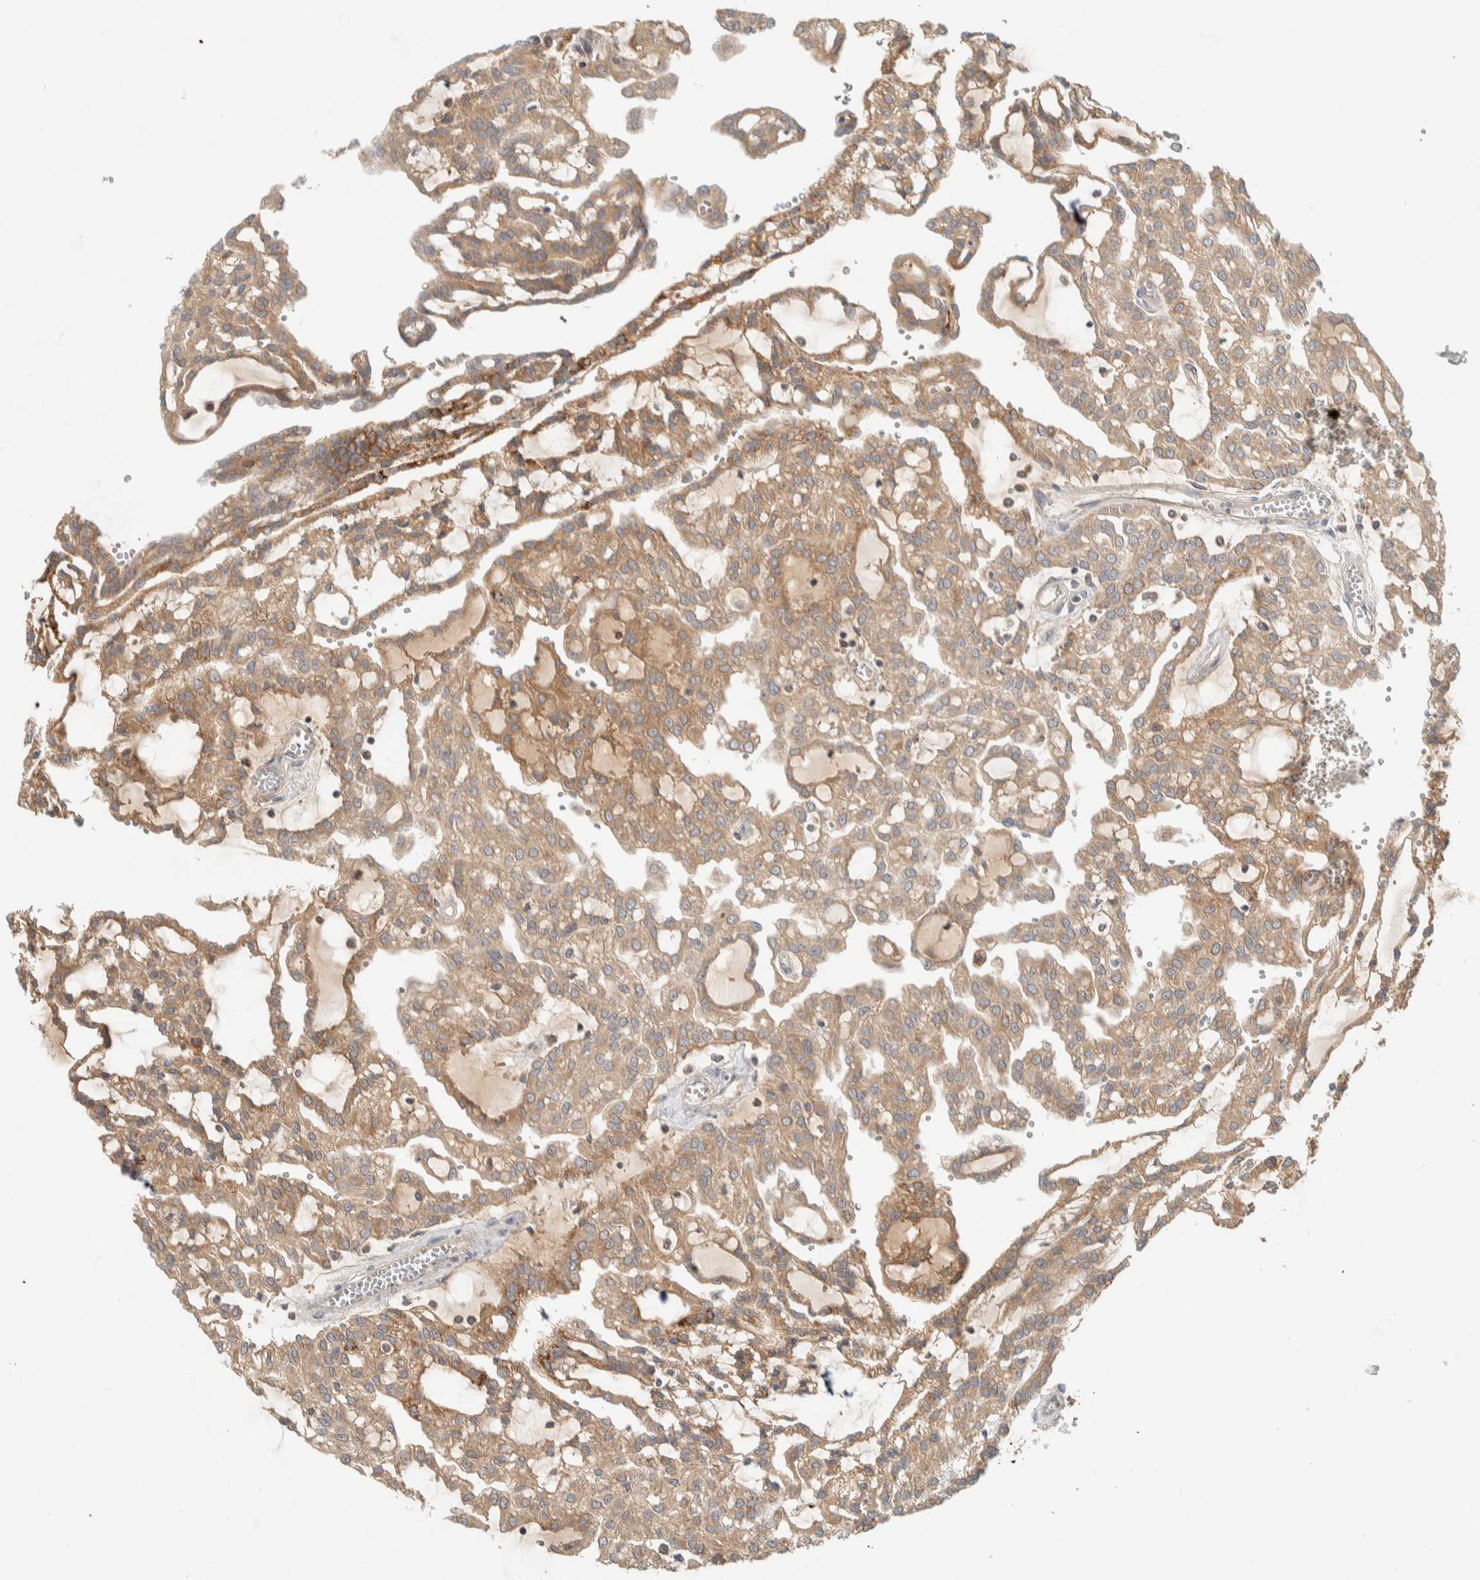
{"staining": {"intensity": "moderate", "quantity": ">75%", "location": "cytoplasmic/membranous"}, "tissue": "renal cancer", "cell_type": "Tumor cells", "image_type": "cancer", "snomed": [{"axis": "morphology", "description": "Adenocarcinoma, NOS"}, {"axis": "topography", "description": "Kidney"}], "caption": "Renal cancer stained for a protein demonstrates moderate cytoplasmic/membranous positivity in tumor cells. (IHC, brightfield microscopy, high magnification).", "gene": "FAM167A", "patient": {"sex": "male", "age": 63}}